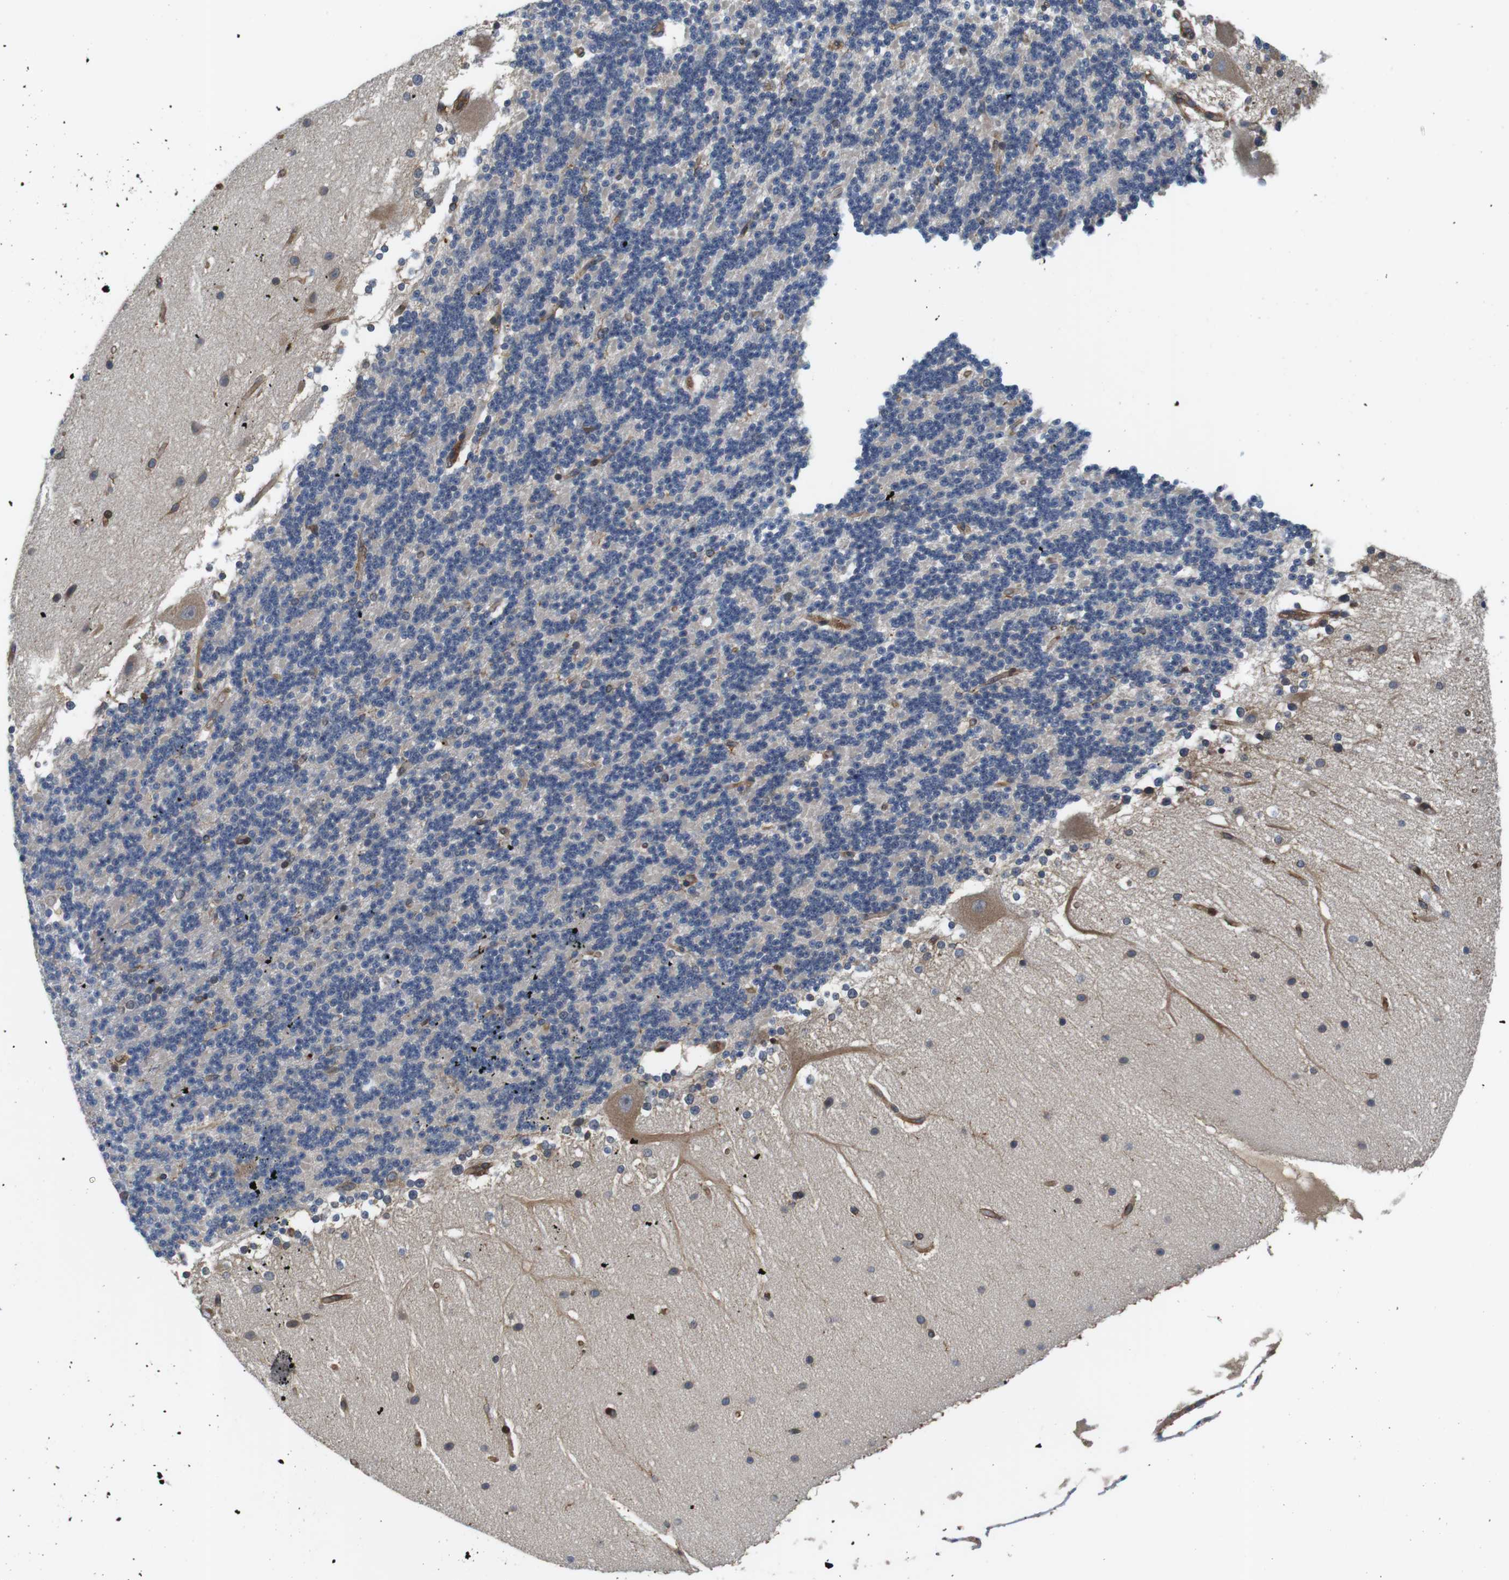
{"staining": {"intensity": "negative", "quantity": "none", "location": "none"}, "tissue": "cerebellum", "cell_type": "Cells in granular layer", "image_type": "normal", "snomed": [{"axis": "morphology", "description": "Normal tissue, NOS"}, {"axis": "topography", "description": "Cerebellum"}], "caption": "This is a histopathology image of immunohistochemistry (IHC) staining of unremarkable cerebellum, which shows no staining in cells in granular layer.", "gene": "HERPUD2", "patient": {"sex": "female", "age": 19}}